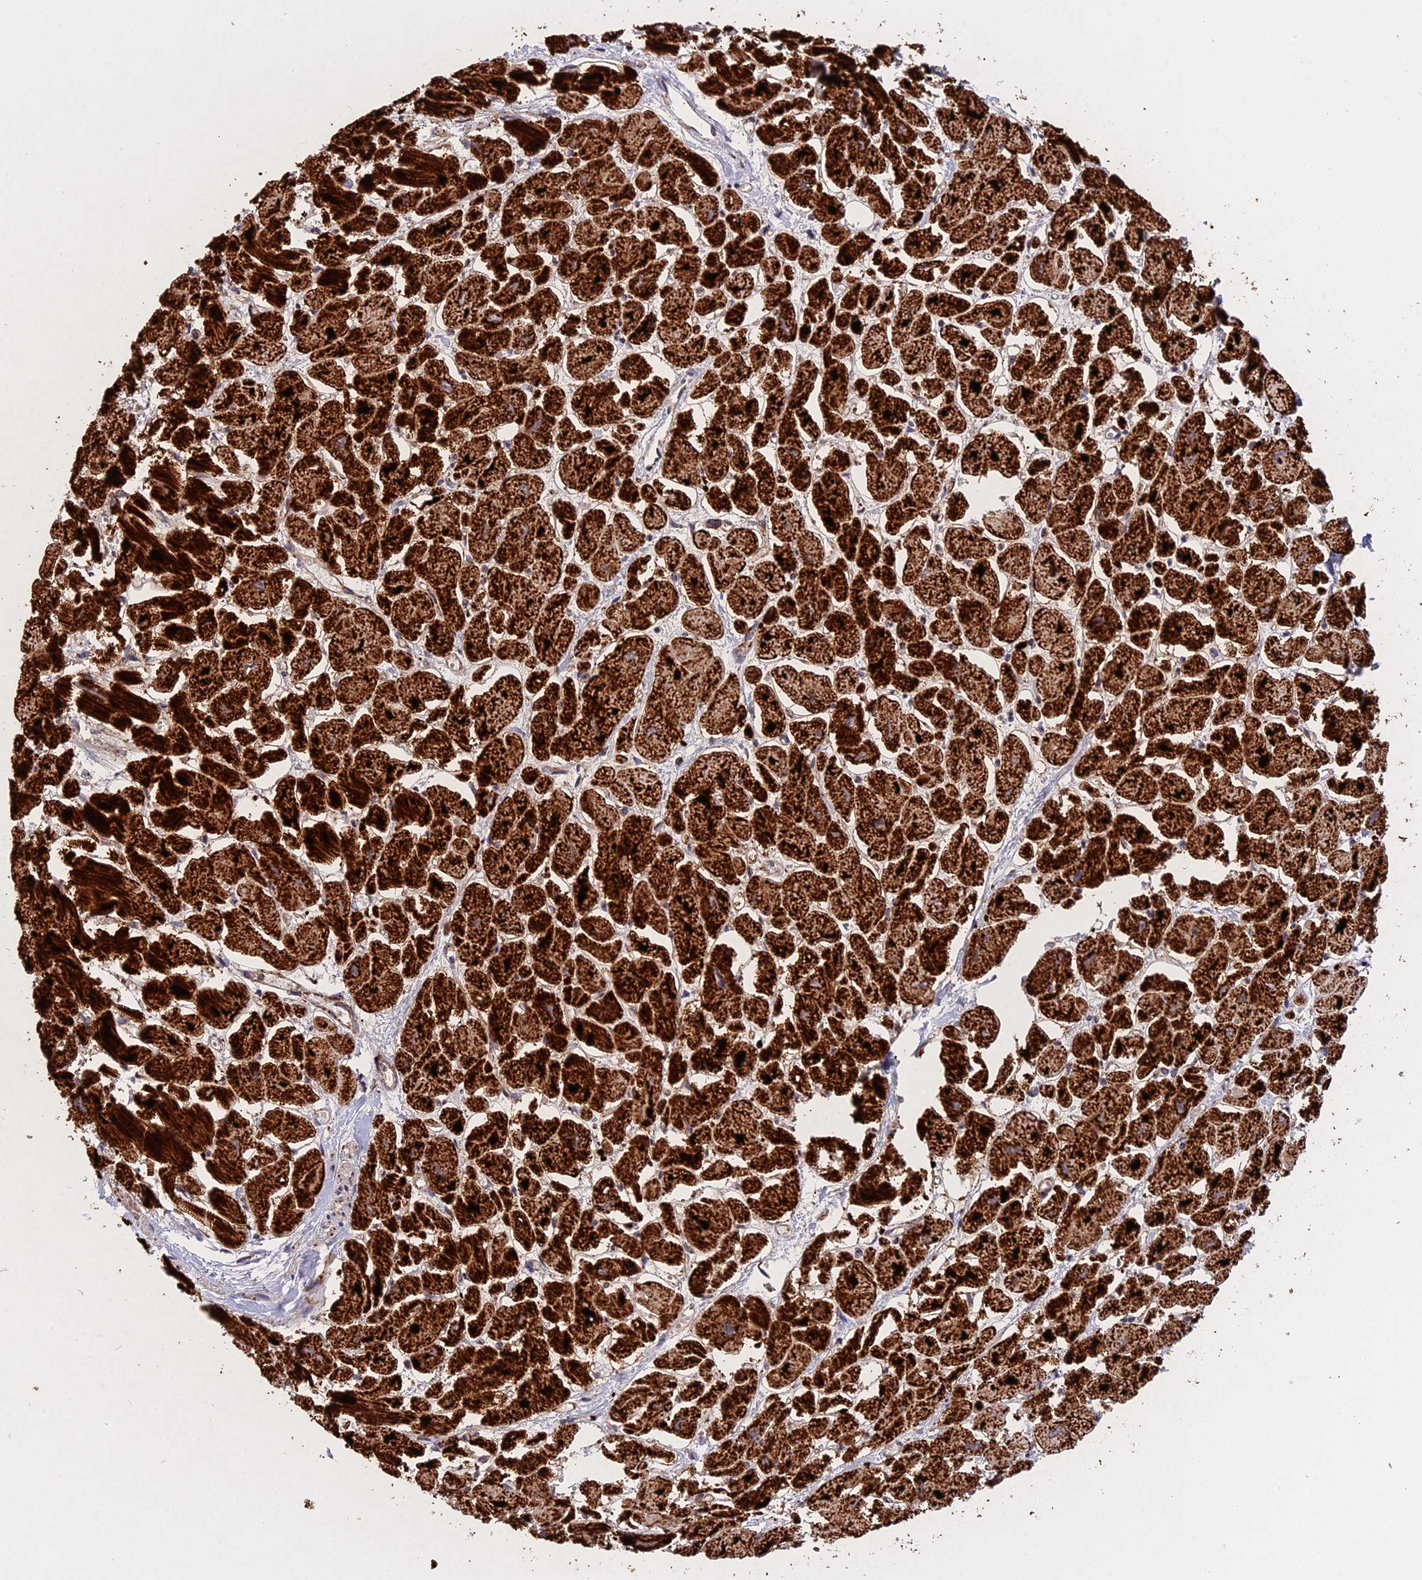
{"staining": {"intensity": "strong", "quantity": ">75%", "location": "cytoplasmic/membranous"}, "tissue": "heart muscle", "cell_type": "Cardiomyocytes", "image_type": "normal", "snomed": [{"axis": "morphology", "description": "Normal tissue, NOS"}, {"axis": "topography", "description": "Heart"}], "caption": "The histopathology image shows immunohistochemical staining of unremarkable heart muscle. There is strong cytoplasmic/membranous expression is identified in about >75% of cardiomyocytes.", "gene": "UQCRB", "patient": {"sex": "male", "age": 54}}